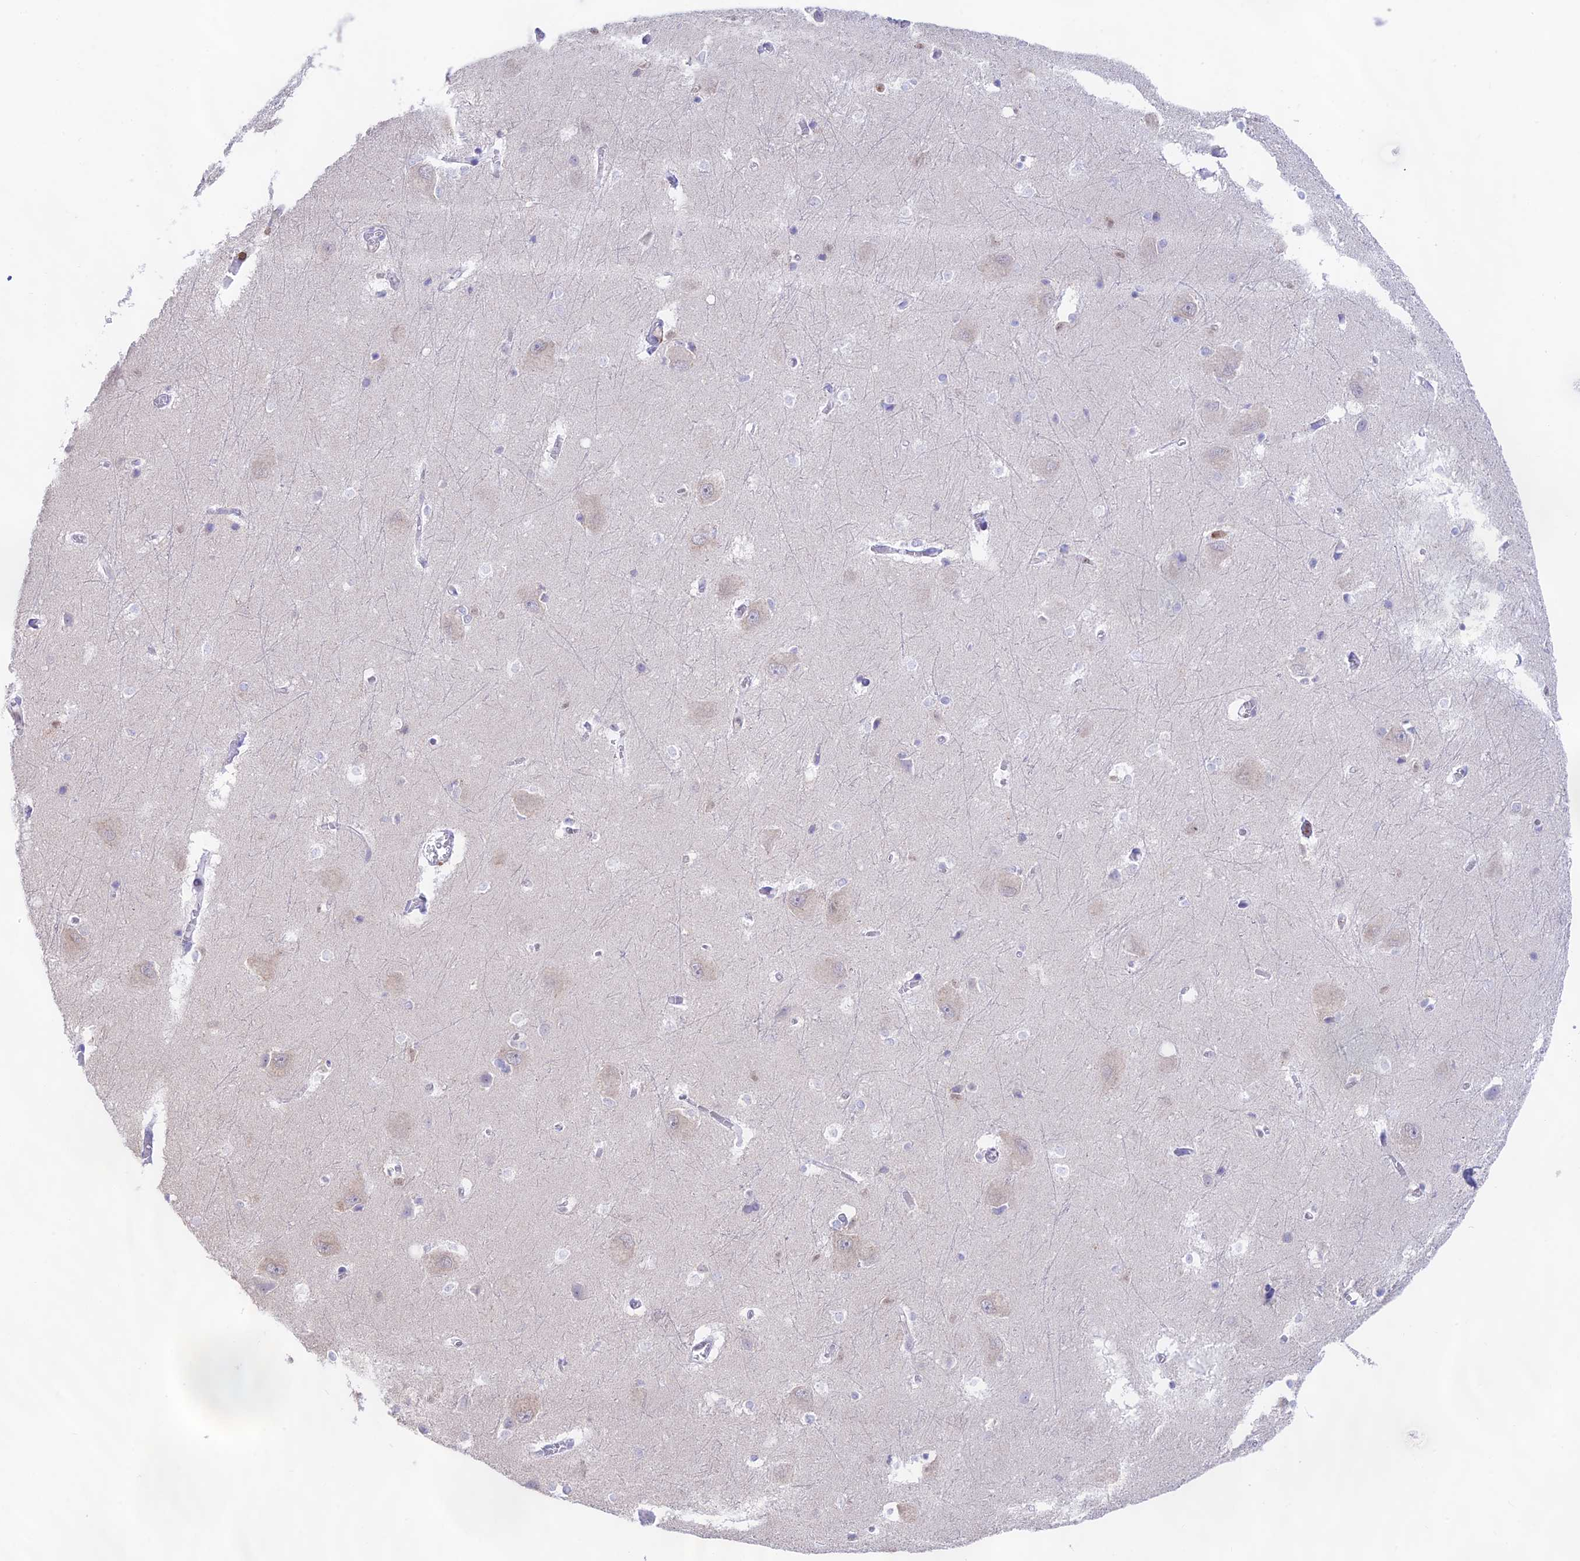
{"staining": {"intensity": "negative", "quantity": "none", "location": "none"}, "tissue": "caudate", "cell_type": "Glial cells", "image_type": "normal", "snomed": [{"axis": "morphology", "description": "Normal tissue, NOS"}, {"axis": "topography", "description": "Lateral ventricle wall"}], "caption": "IHC of benign caudate demonstrates no positivity in glial cells.", "gene": "DENND1C", "patient": {"sex": "male", "age": 37}}